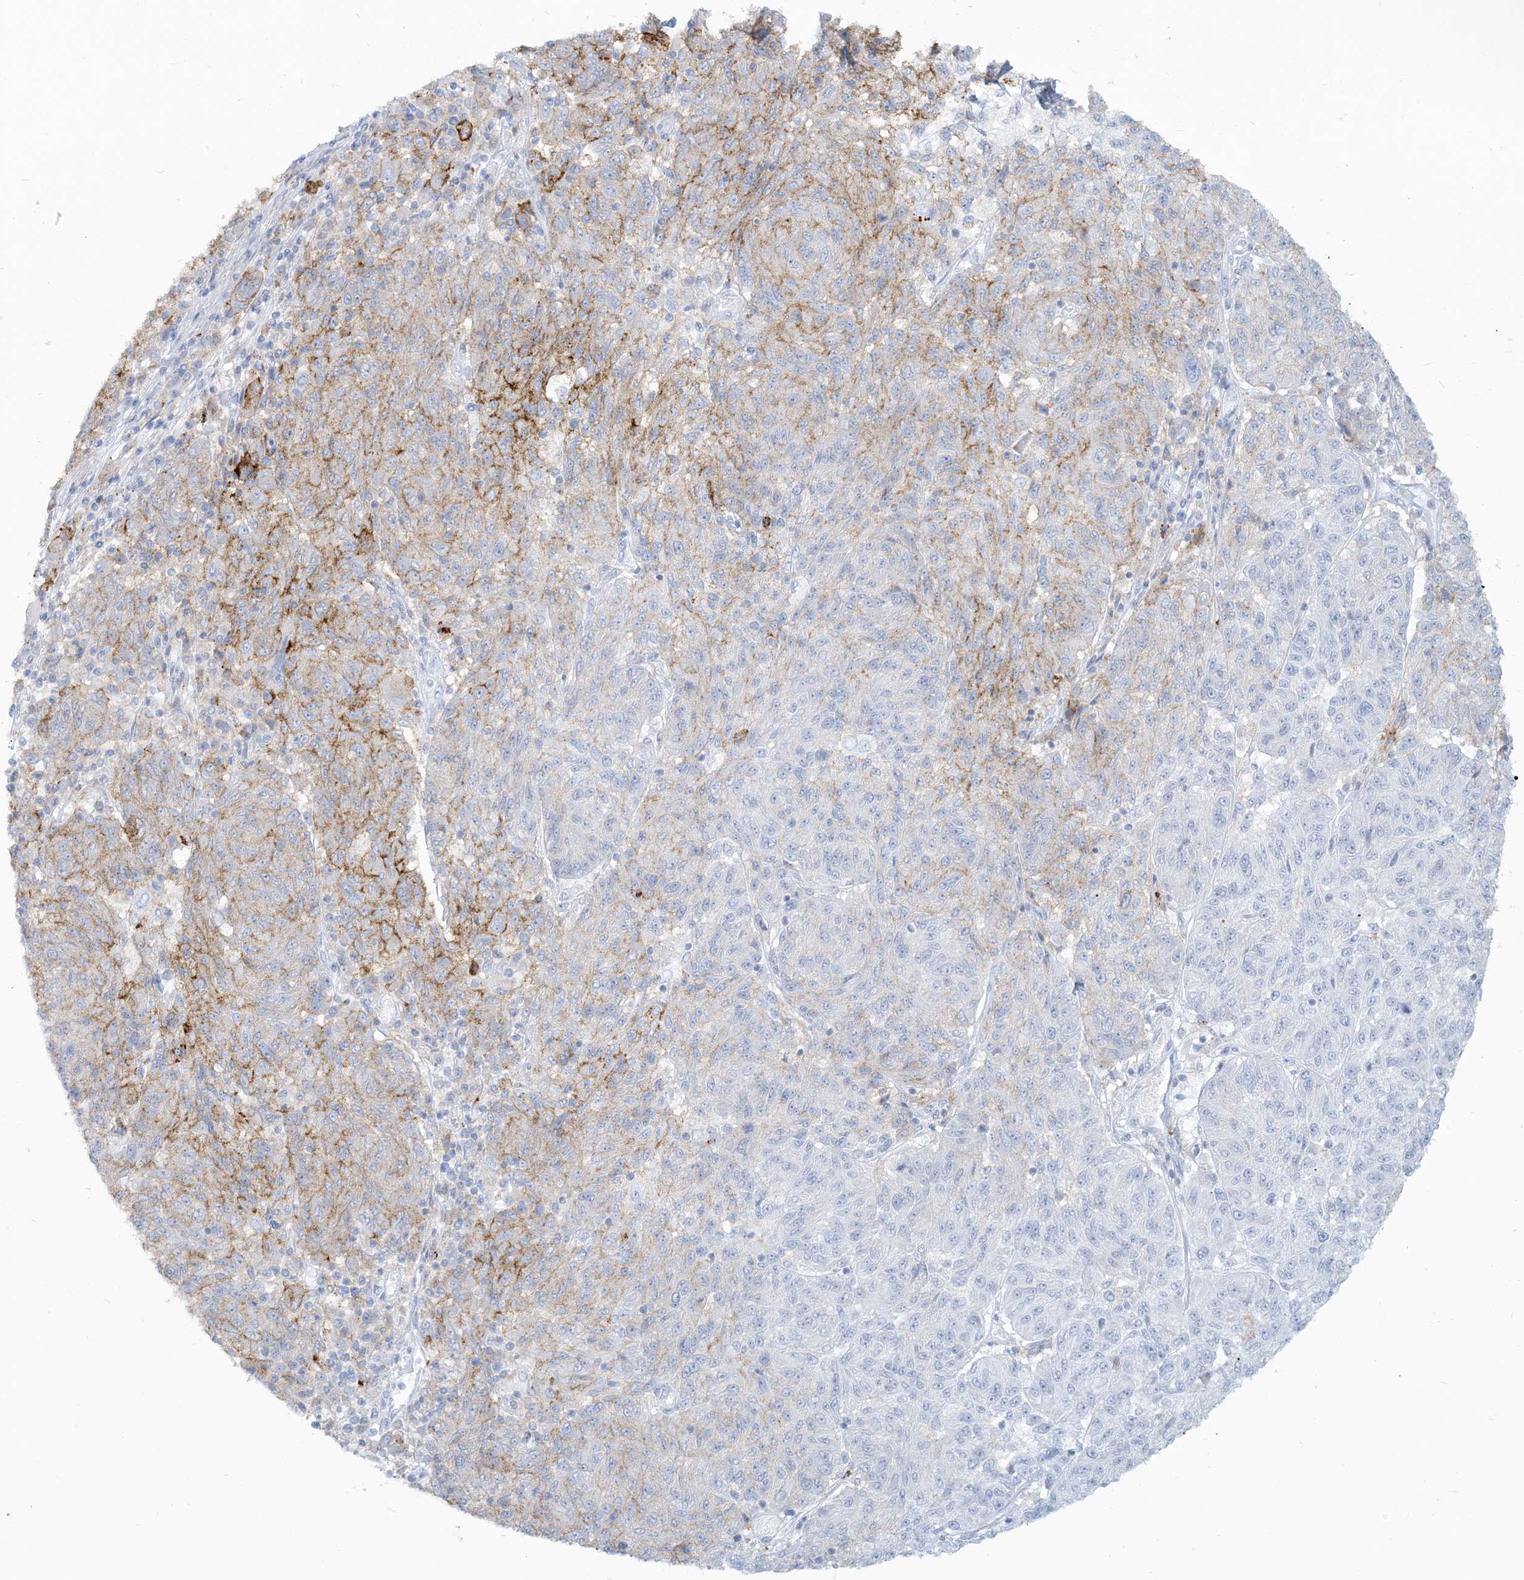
{"staining": {"intensity": "moderate", "quantity": "<25%", "location": "cytoplasmic/membranous"}, "tissue": "melanoma", "cell_type": "Tumor cells", "image_type": "cancer", "snomed": [{"axis": "morphology", "description": "Malignant melanoma, NOS"}, {"axis": "topography", "description": "Skin"}], "caption": "Brown immunohistochemical staining in malignant melanoma reveals moderate cytoplasmic/membranous positivity in about <25% of tumor cells. (IHC, brightfield microscopy, high magnification).", "gene": "HLA-DRB1", "patient": {"sex": "male", "age": 53}}